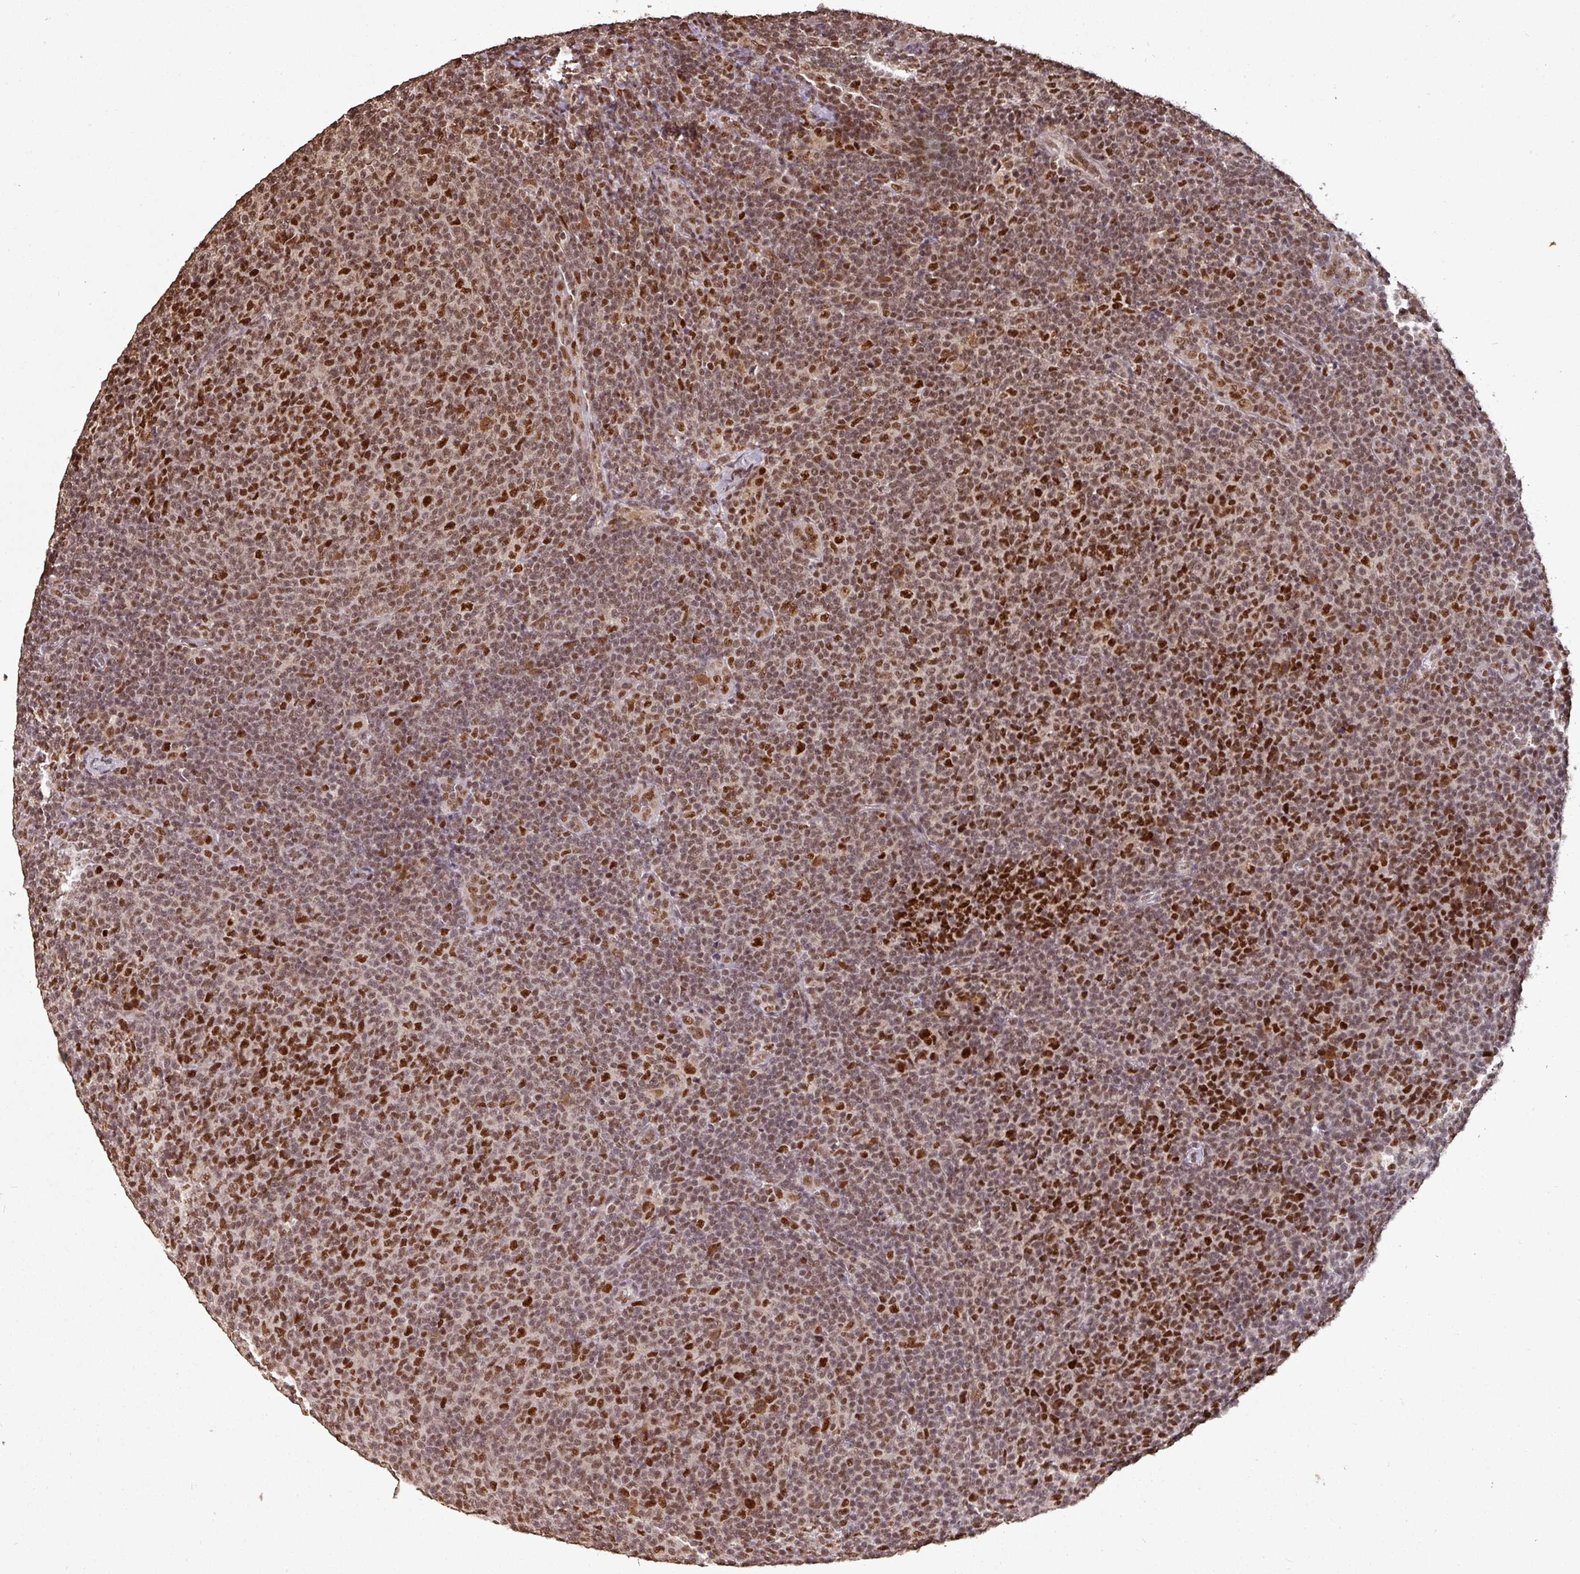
{"staining": {"intensity": "strong", "quantity": ">75%", "location": "nuclear"}, "tissue": "lymphoma", "cell_type": "Tumor cells", "image_type": "cancer", "snomed": [{"axis": "morphology", "description": "Malignant lymphoma, non-Hodgkin's type, Low grade"}, {"axis": "topography", "description": "Lymph node"}], "caption": "Tumor cells display strong nuclear expression in about >75% of cells in malignant lymphoma, non-Hodgkin's type (low-grade).", "gene": "POLD1", "patient": {"sex": "male", "age": 66}}